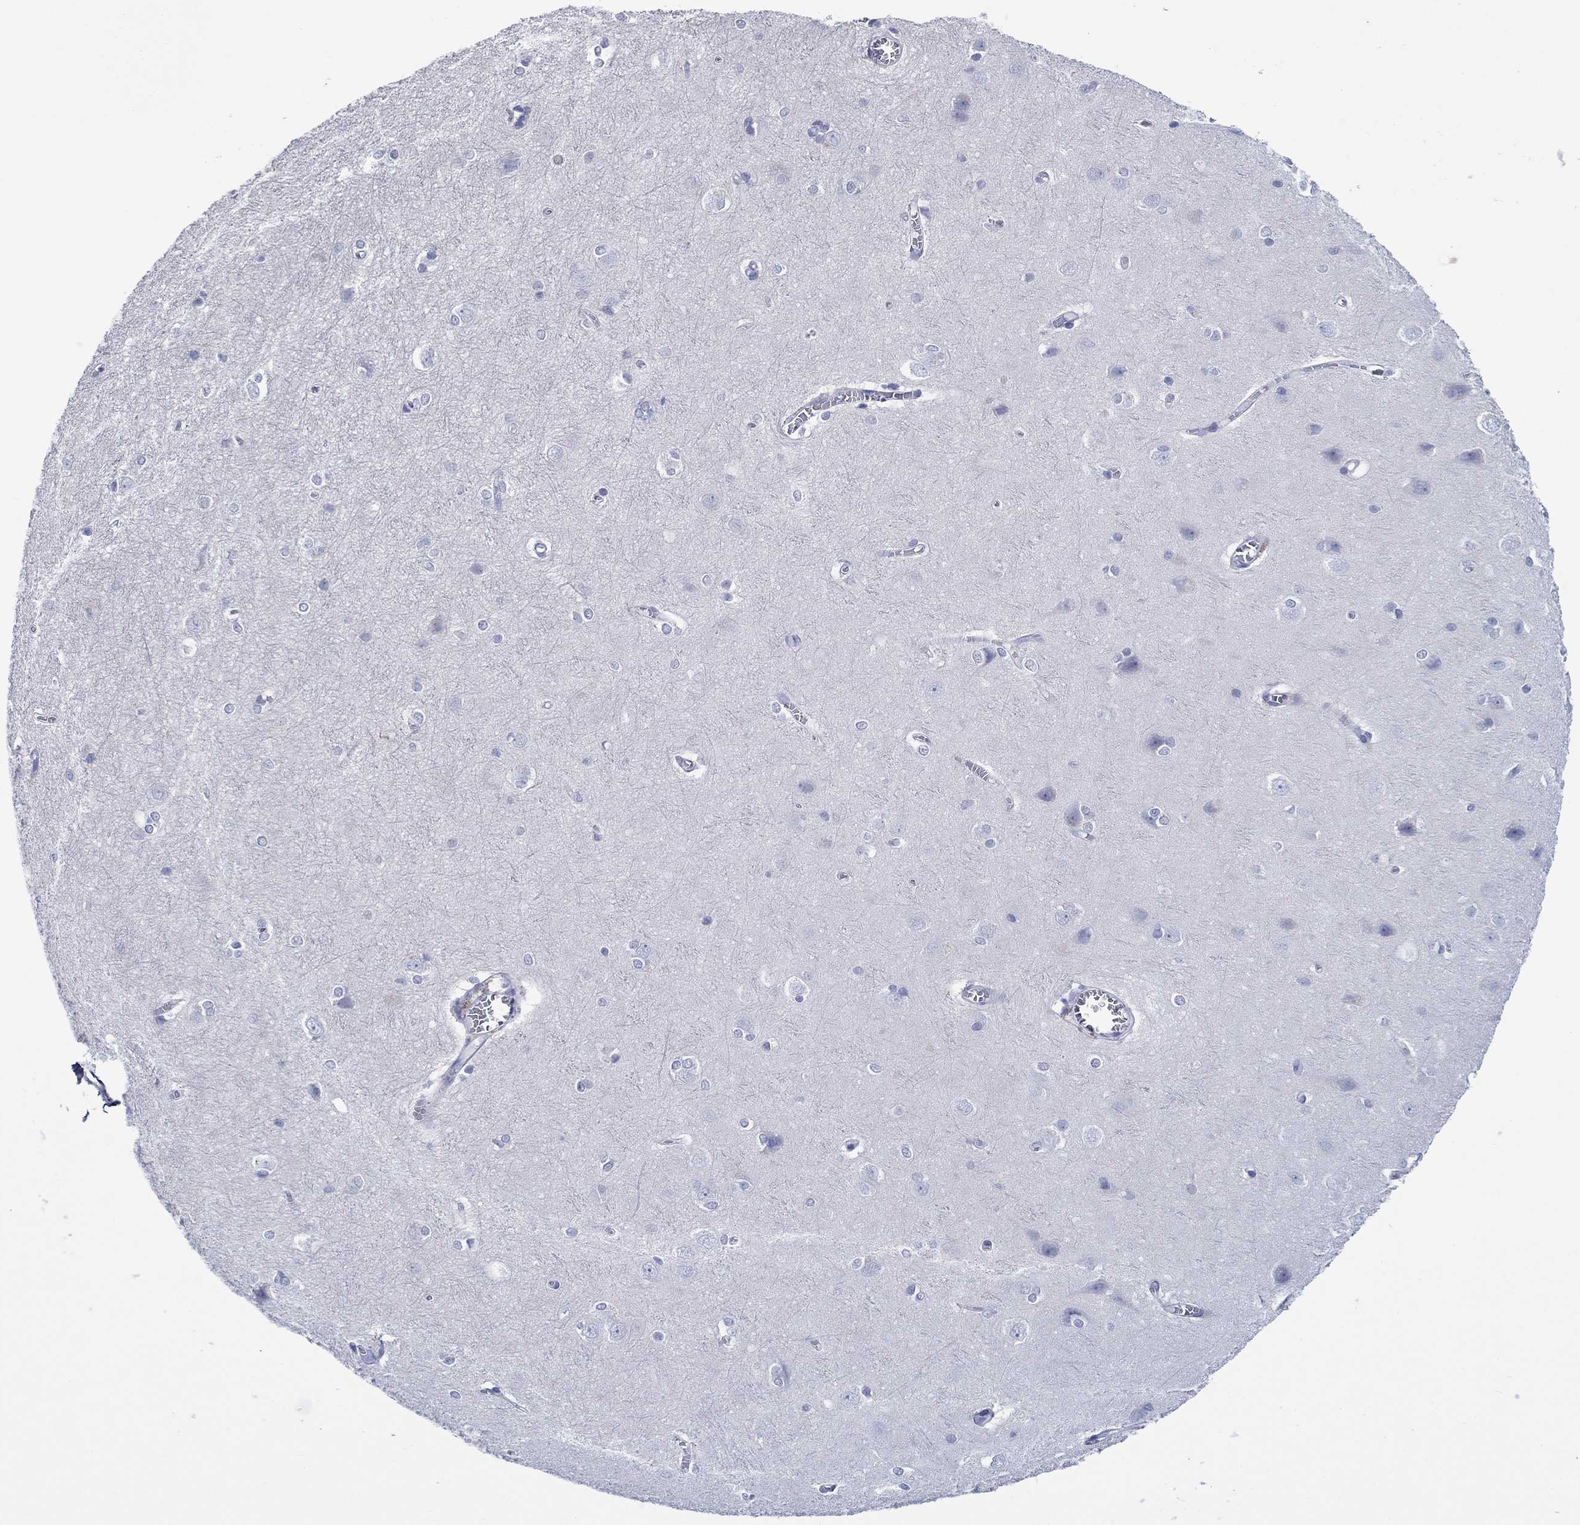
{"staining": {"intensity": "negative", "quantity": "none", "location": "none"}, "tissue": "cerebral cortex", "cell_type": "Endothelial cells", "image_type": "normal", "snomed": [{"axis": "morphology", "description": "Normal tissue, NOS"}, {"axis": "topography", "description": "Cerebral cortex"}], "caption": "DAB (3,3'-diaminobenzidine) immunohistochemical staining of unremarkable human cerebral cortex demonstrates no significant expression in endothelial cells. (DAB immunohistochemistry visualized using brightfield microscopy, high magnification).", "gene": "MLANA", "patient": {"sex": "male", "age": 37}}